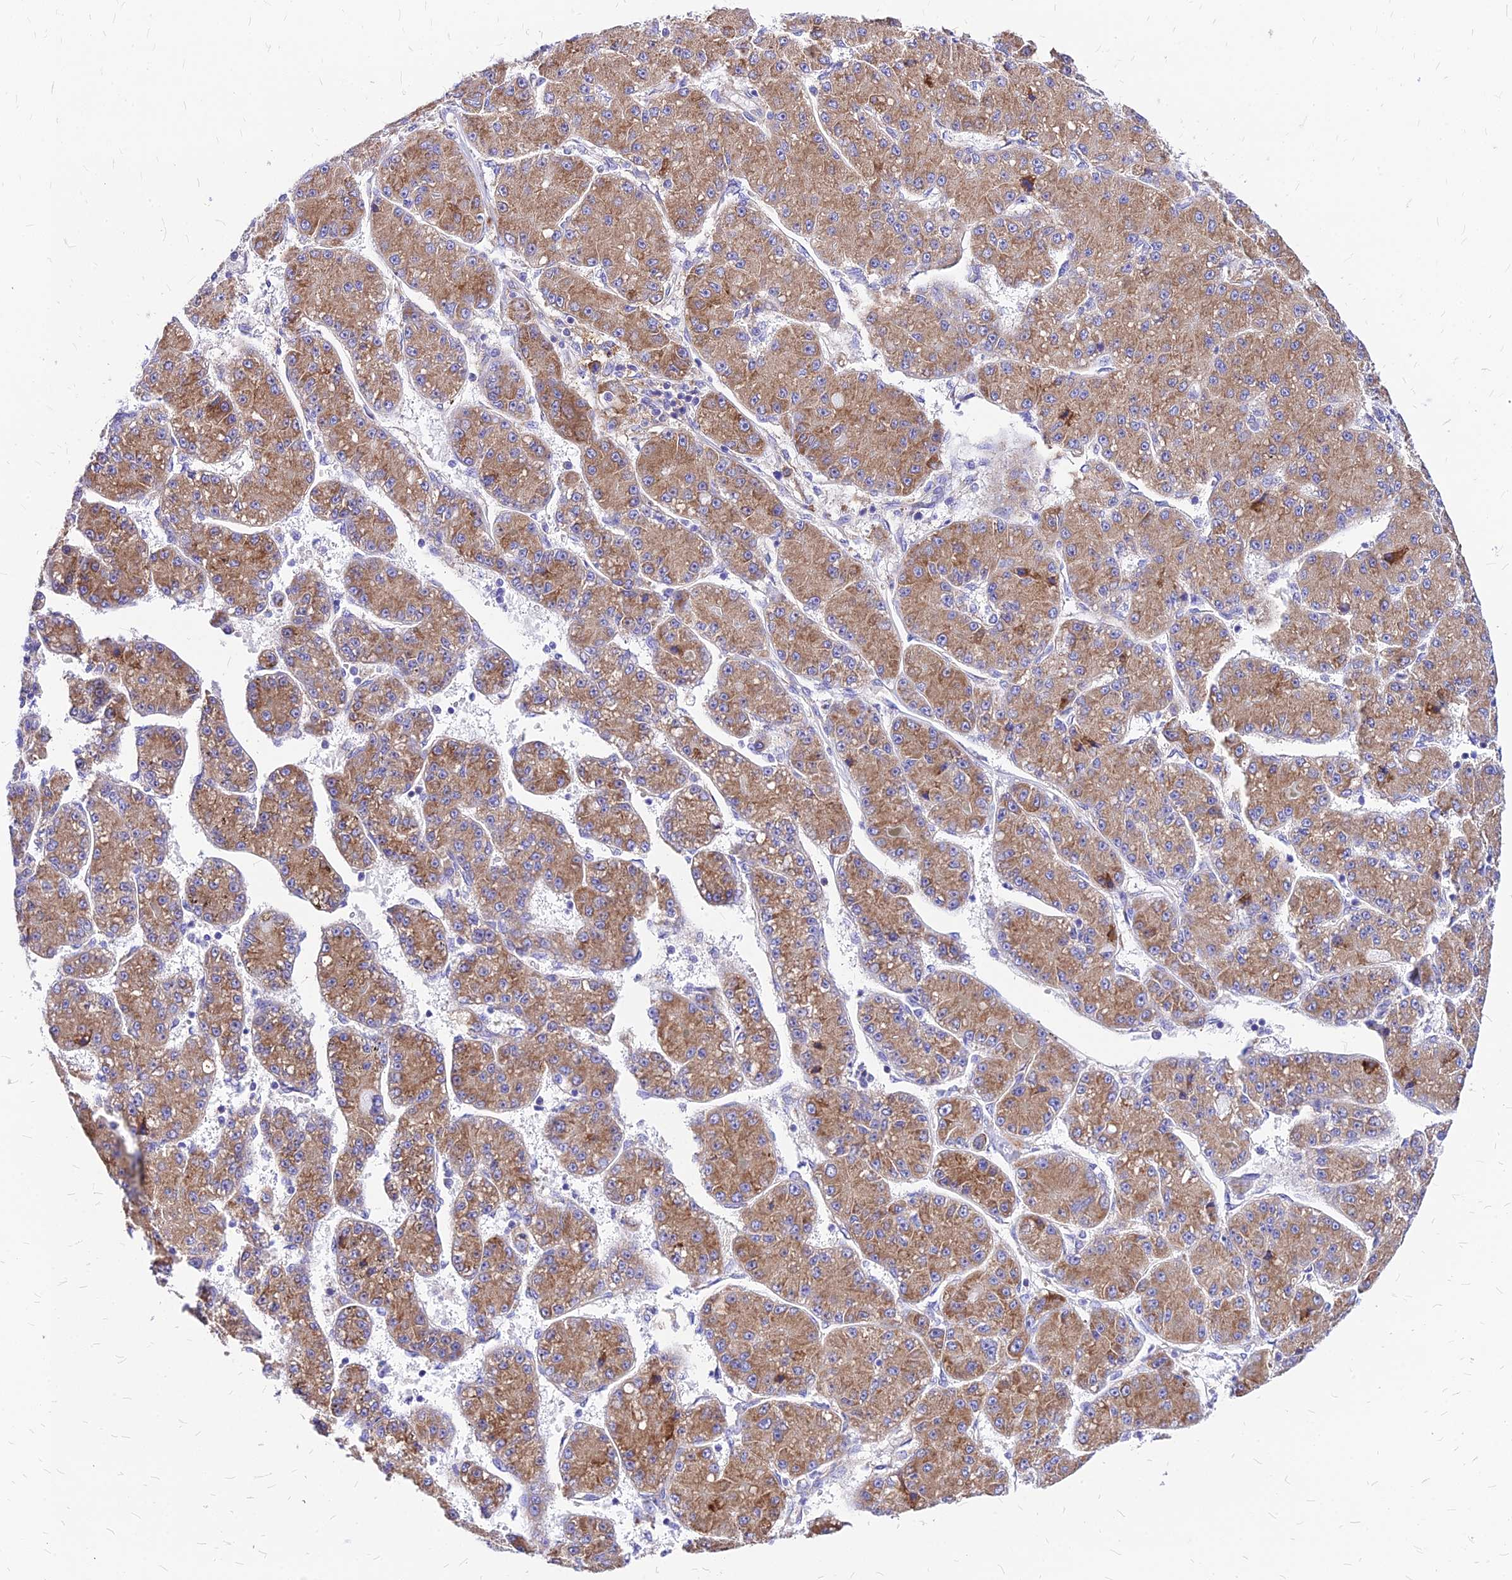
{"staining": {"intensity": "moderate", "quantity": ">75%", "location": "cytoplasmic/membranous"}, "tissue": "liver cancer", "cell_type": "Tumor cells", "image_type": "cancer", "snomed": [{"axis": "morphology", "description": "Carcinoma, Hepatocellular, NOS"}, {"axis": "topography", "description": "Liver"}], "caption": "High-power microscopy captured an immunohistochemistry (IHC) image of liver cancer (hepatocellular carcinoma), revealing moderate cytoplasmic/membranous expression in approximately >75% of tumor cells. The staining was performed using DAB, with brown indicating positive protein expression. Nuclei are stained blue with hematoxylin.", "gene": "RPL19", "patient": {"sex": "male", "age": 67}}